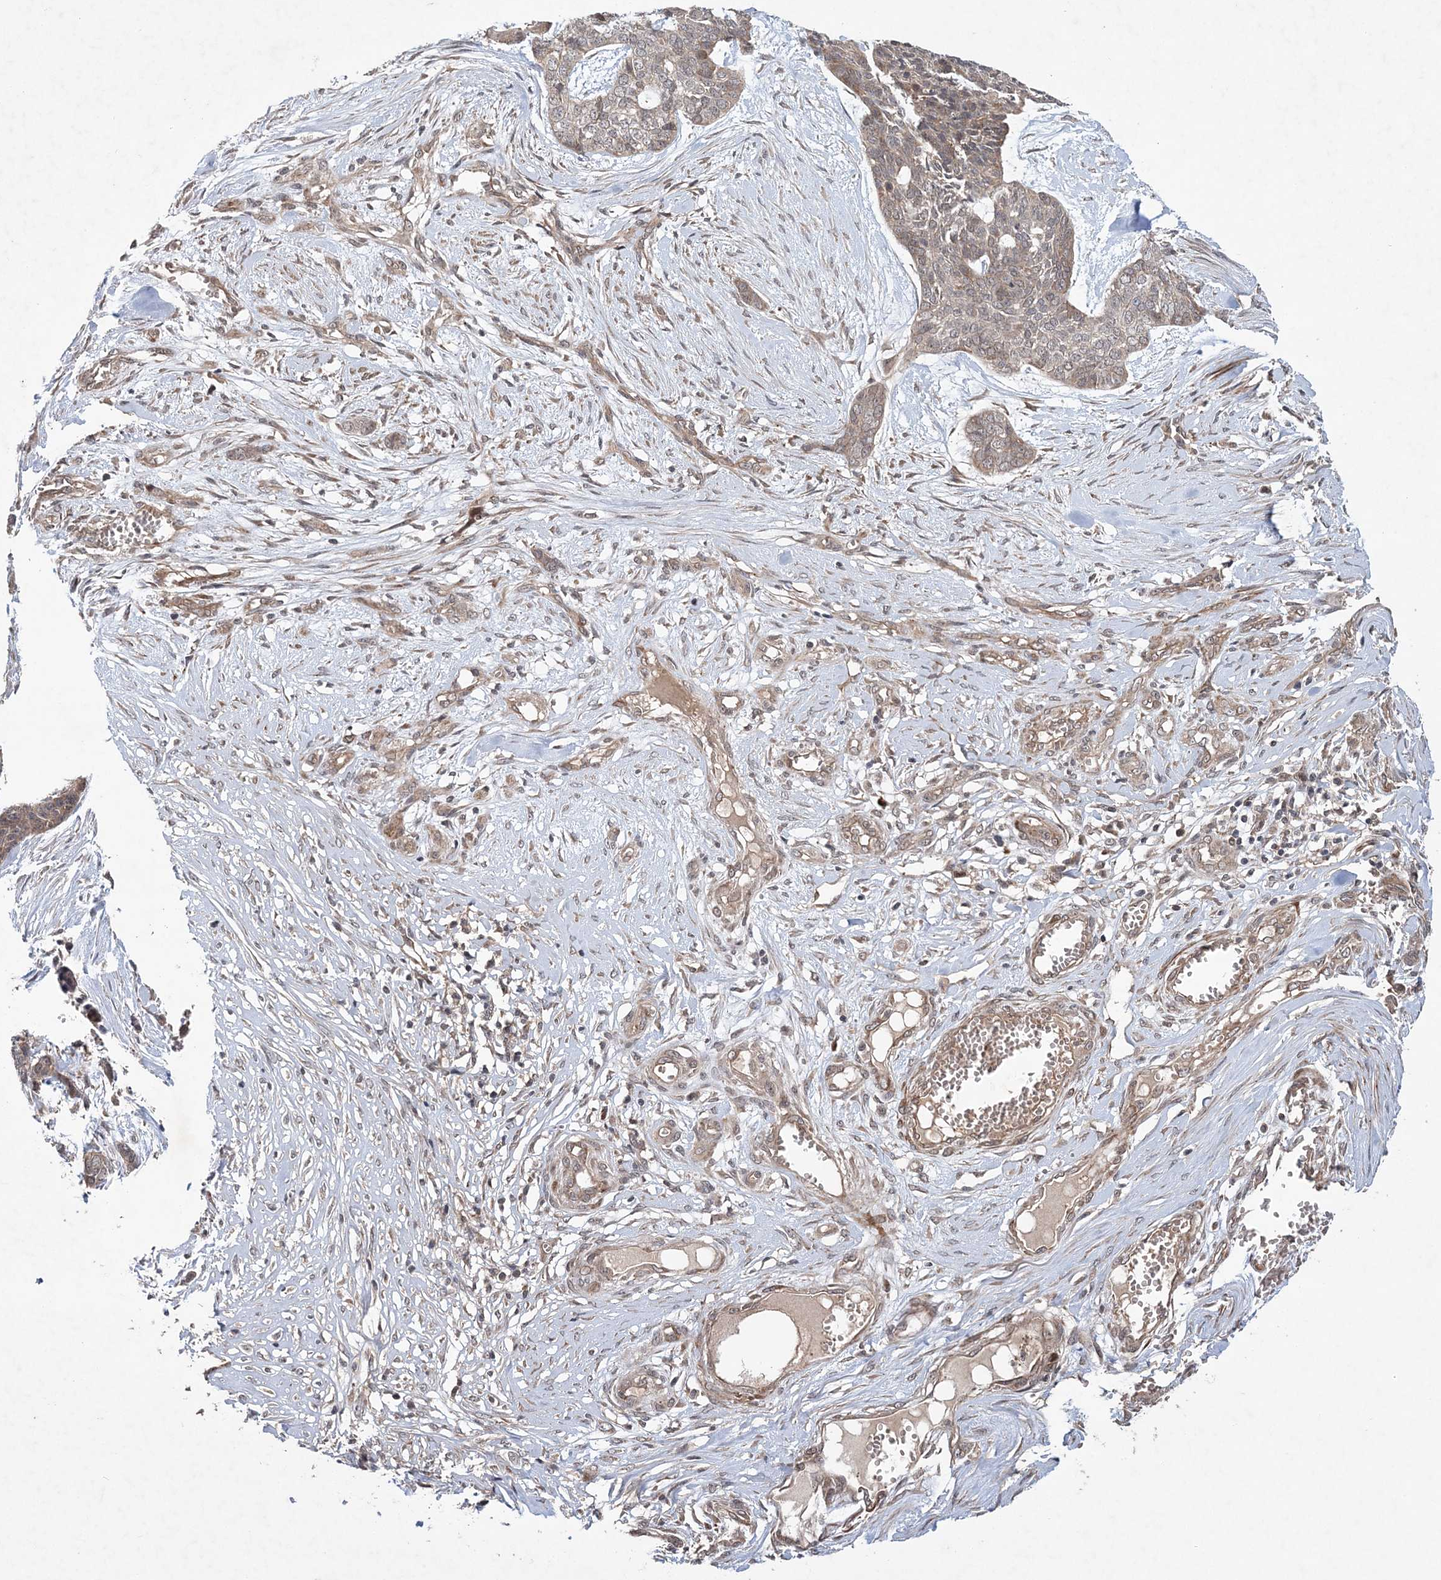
{"staining": {"intensity": "weak", "quantity": "25%-75%", "location": "cytoplasmic/membranous"}, "tissue": "skin cancer", "cell_type": "Tumor cells", "image_type": "cancer", "snomed": [{"axis": "morphology", "description": "Basal cell carcinoma"}, {"axis": "topography", "description": "Skin"}], "caption": "A histopathology image of skin cancer stained for a protein demonstrates weak cytoplasmic/membranous brown staining in tumor cells. The protein of interest is shown in brown color, while the nuclei are stained blue.", "gene": "UBTD2", "patient": {"sex": "female", "age": 64}}